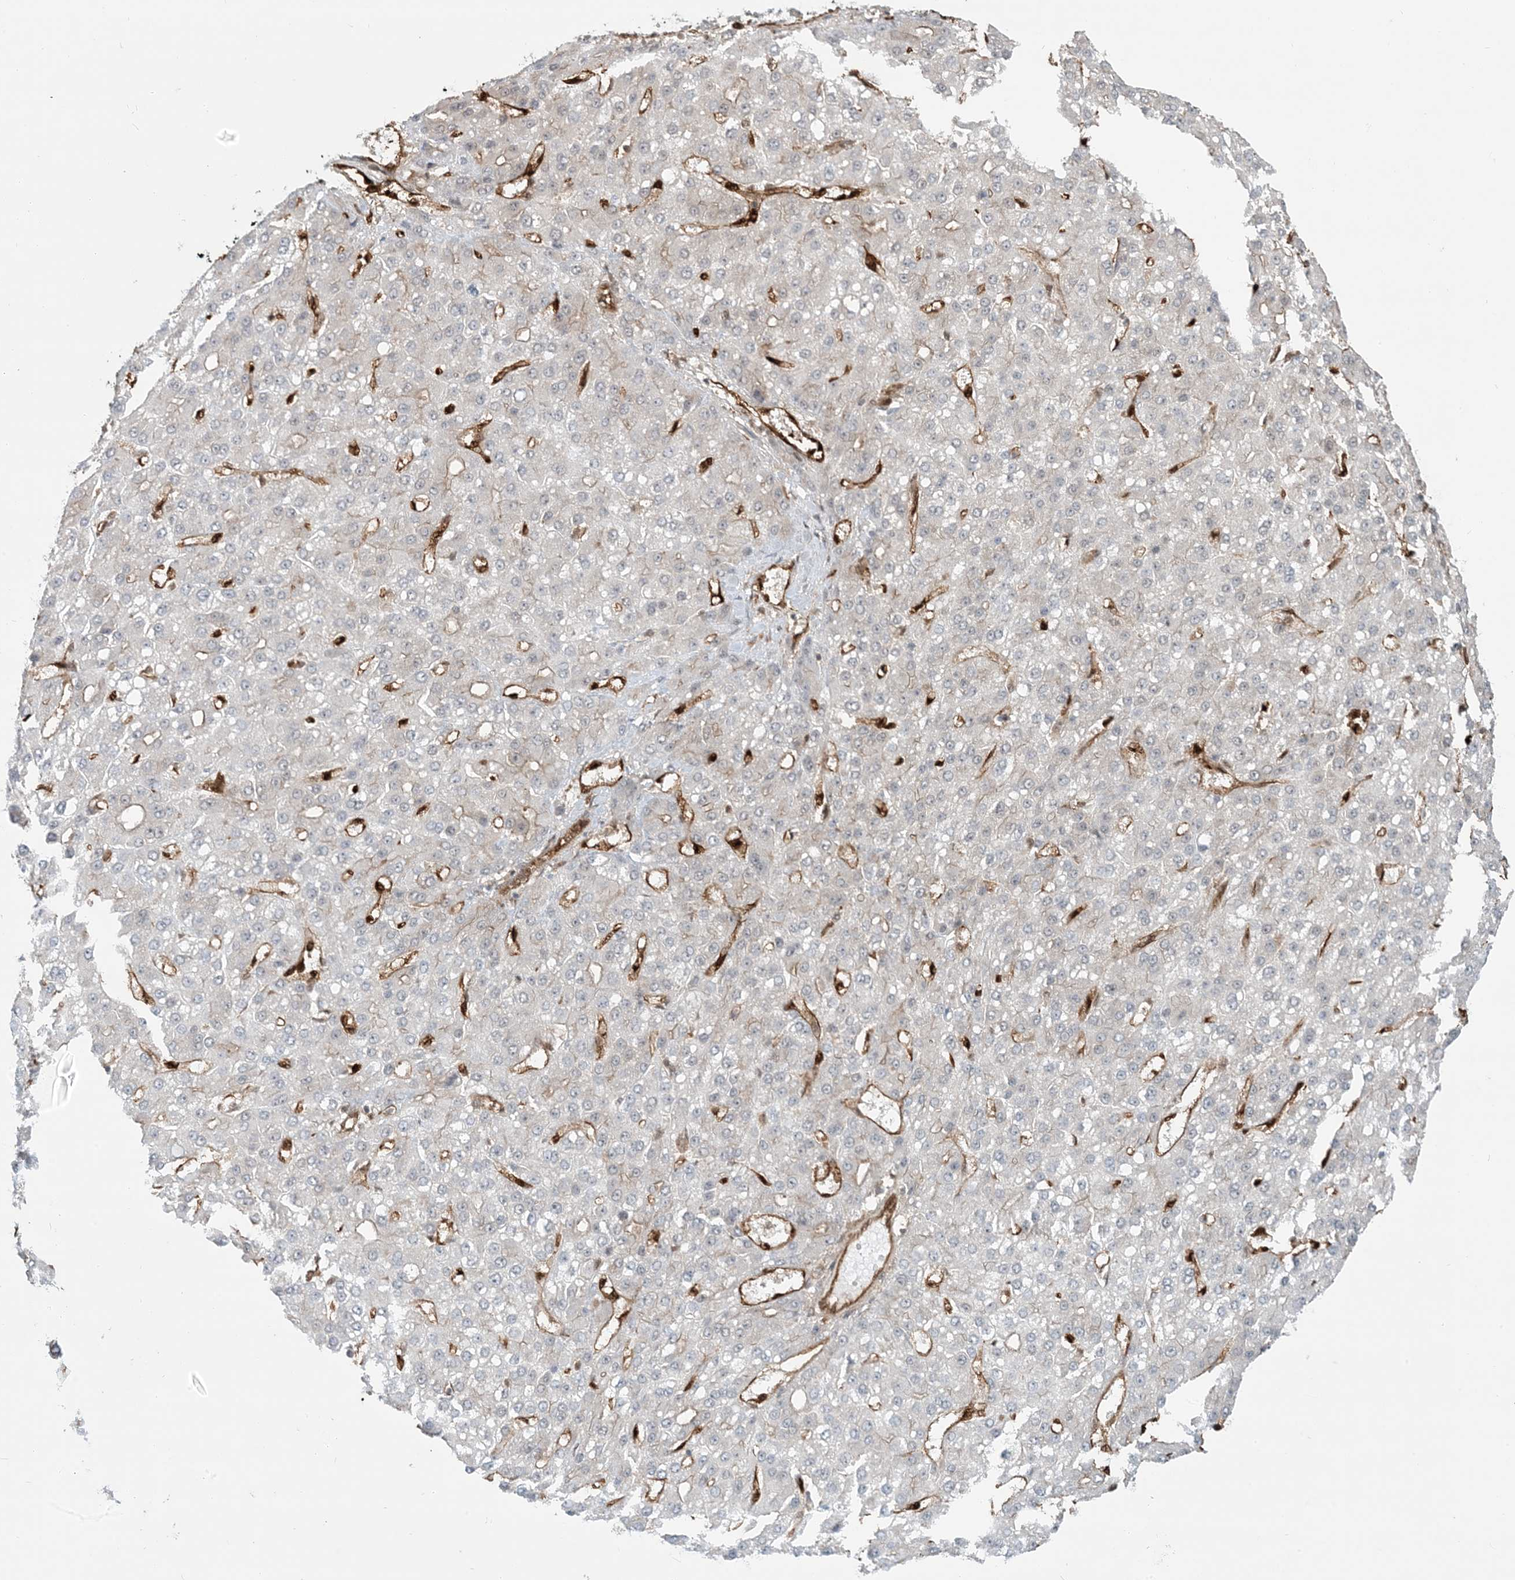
{"staining": {"intensity": "moderate", "quantity": "<25%", "location": "cytoplasmic/membranous"}, "tissue": "liver cancer", "cell_type": "Tumor cells", "image_type": "cancer", "snomed": [{"axis": "morphology", "description": "Carcinoma, Hepatocellular, NOS"}, {"axis": "topography", "description": "Liver"}], "caption": "High-magnification brightfield microscopy of liver cancer stained with DAB (brown) and counterstained with hematoxylin (blue). tumor cells exhibit moderate cytoplasmic/membranous staining is identified in approximately<25% of cells. The protein is stained brown, and the nuclei are stained in blue (DAB IHC with brightfield microscopy, high magnification).", "gene": "PPM1F", "patient": {"sex": "male", "age": 67}}